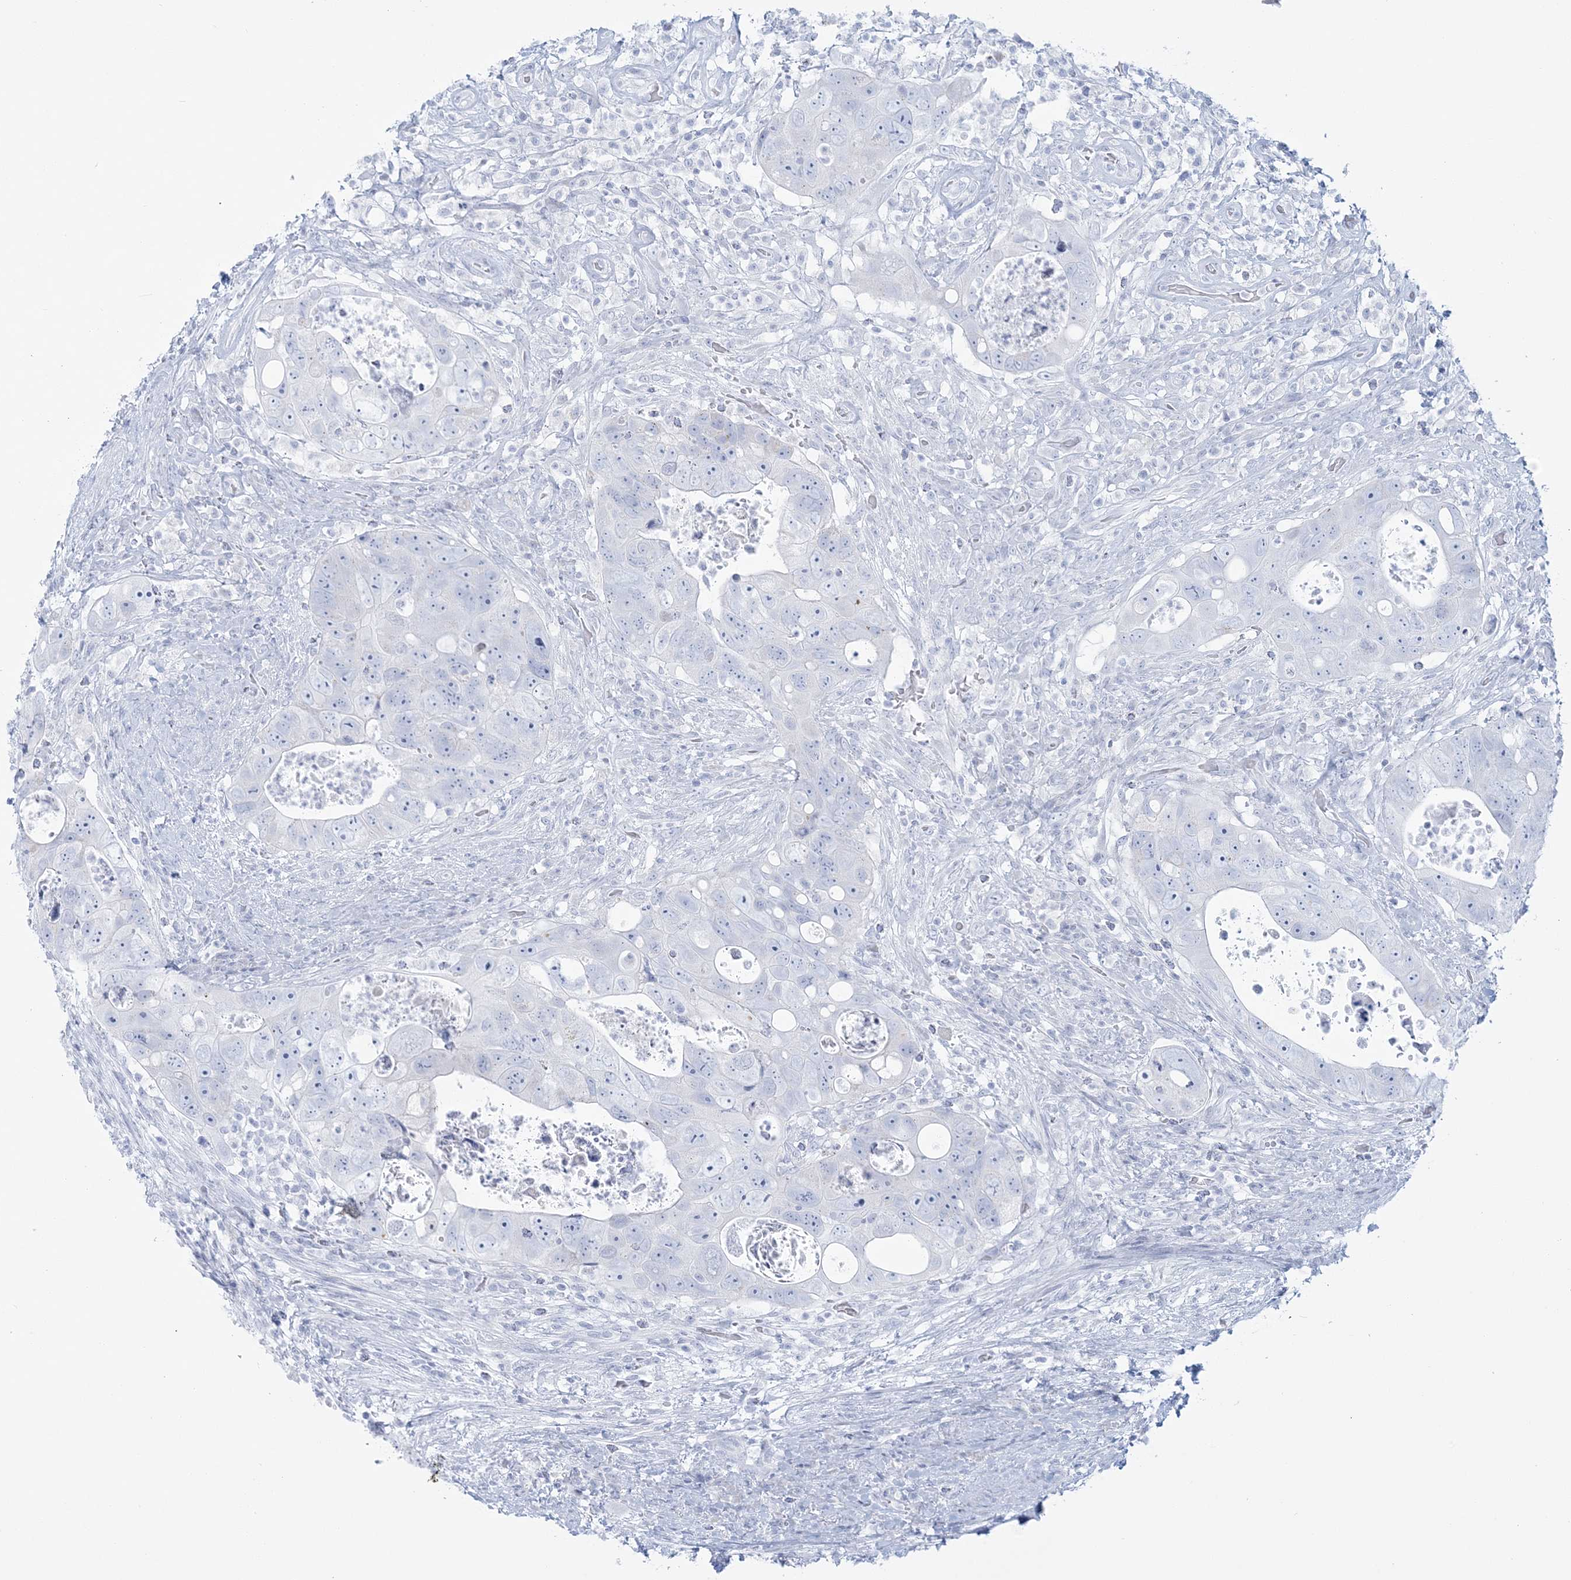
{"staining": {"intensity": "negative", "quantity": "none", "location": "none"}, "tissue": "colorectal cancer", "cell_type": "Tumor cells", "image_type": "cancer", "snomed": [{"axis": "morphology", "description": "Adenocarcinoma, NOS"}, {"axis": "topography", "description": "Rectum"}], "caption": "Tumor cells are negative for protein expression in human adenocarcinoma (colorectal).", "gene": "ADGB", "patient": {"sex": "male", "age": 59}}